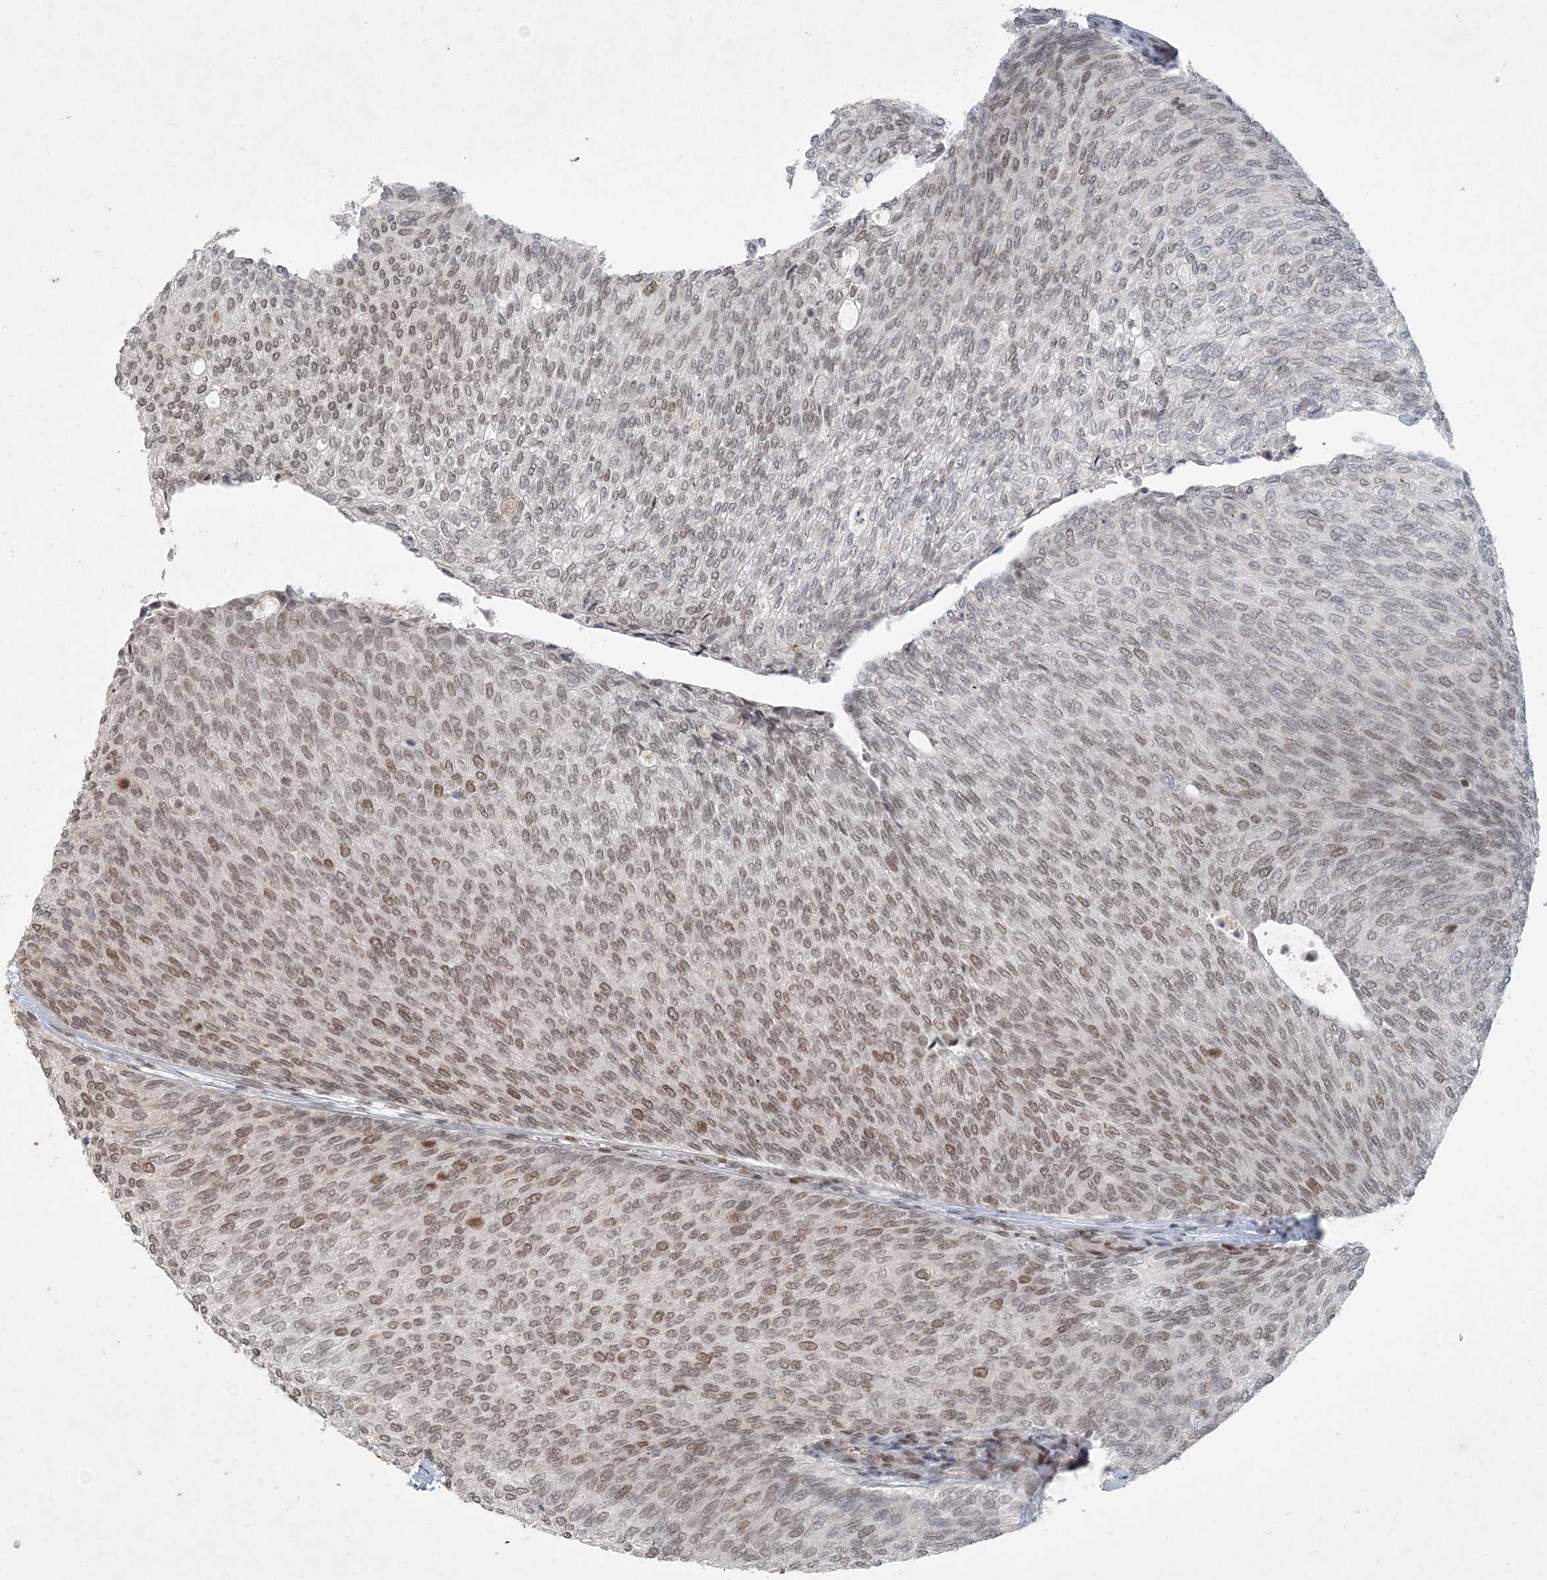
{"staining": {"intensity": "moderate", "quantity": "25%-75%", "location": "nuclear"}, "tissue": "urothelial cancer", "cell_type": "Tumor cells", "image_type": "cancer", "snomed": [{"axis": "morphology", "description": "Urothelial carcinoma, Low grade"}, {"axis": "topography", "description": "Urinary bladder"}], "caption": "DAB immunohistochemical staining of urothelial cancer demonstrates moderate nuclear protein staining in approximately 25%-75% of tumor cells. (IHC, brightfield microscopy, high magnification).", "gene": "BAZ1B", "patient": {"sex": "female", "age": 79}}